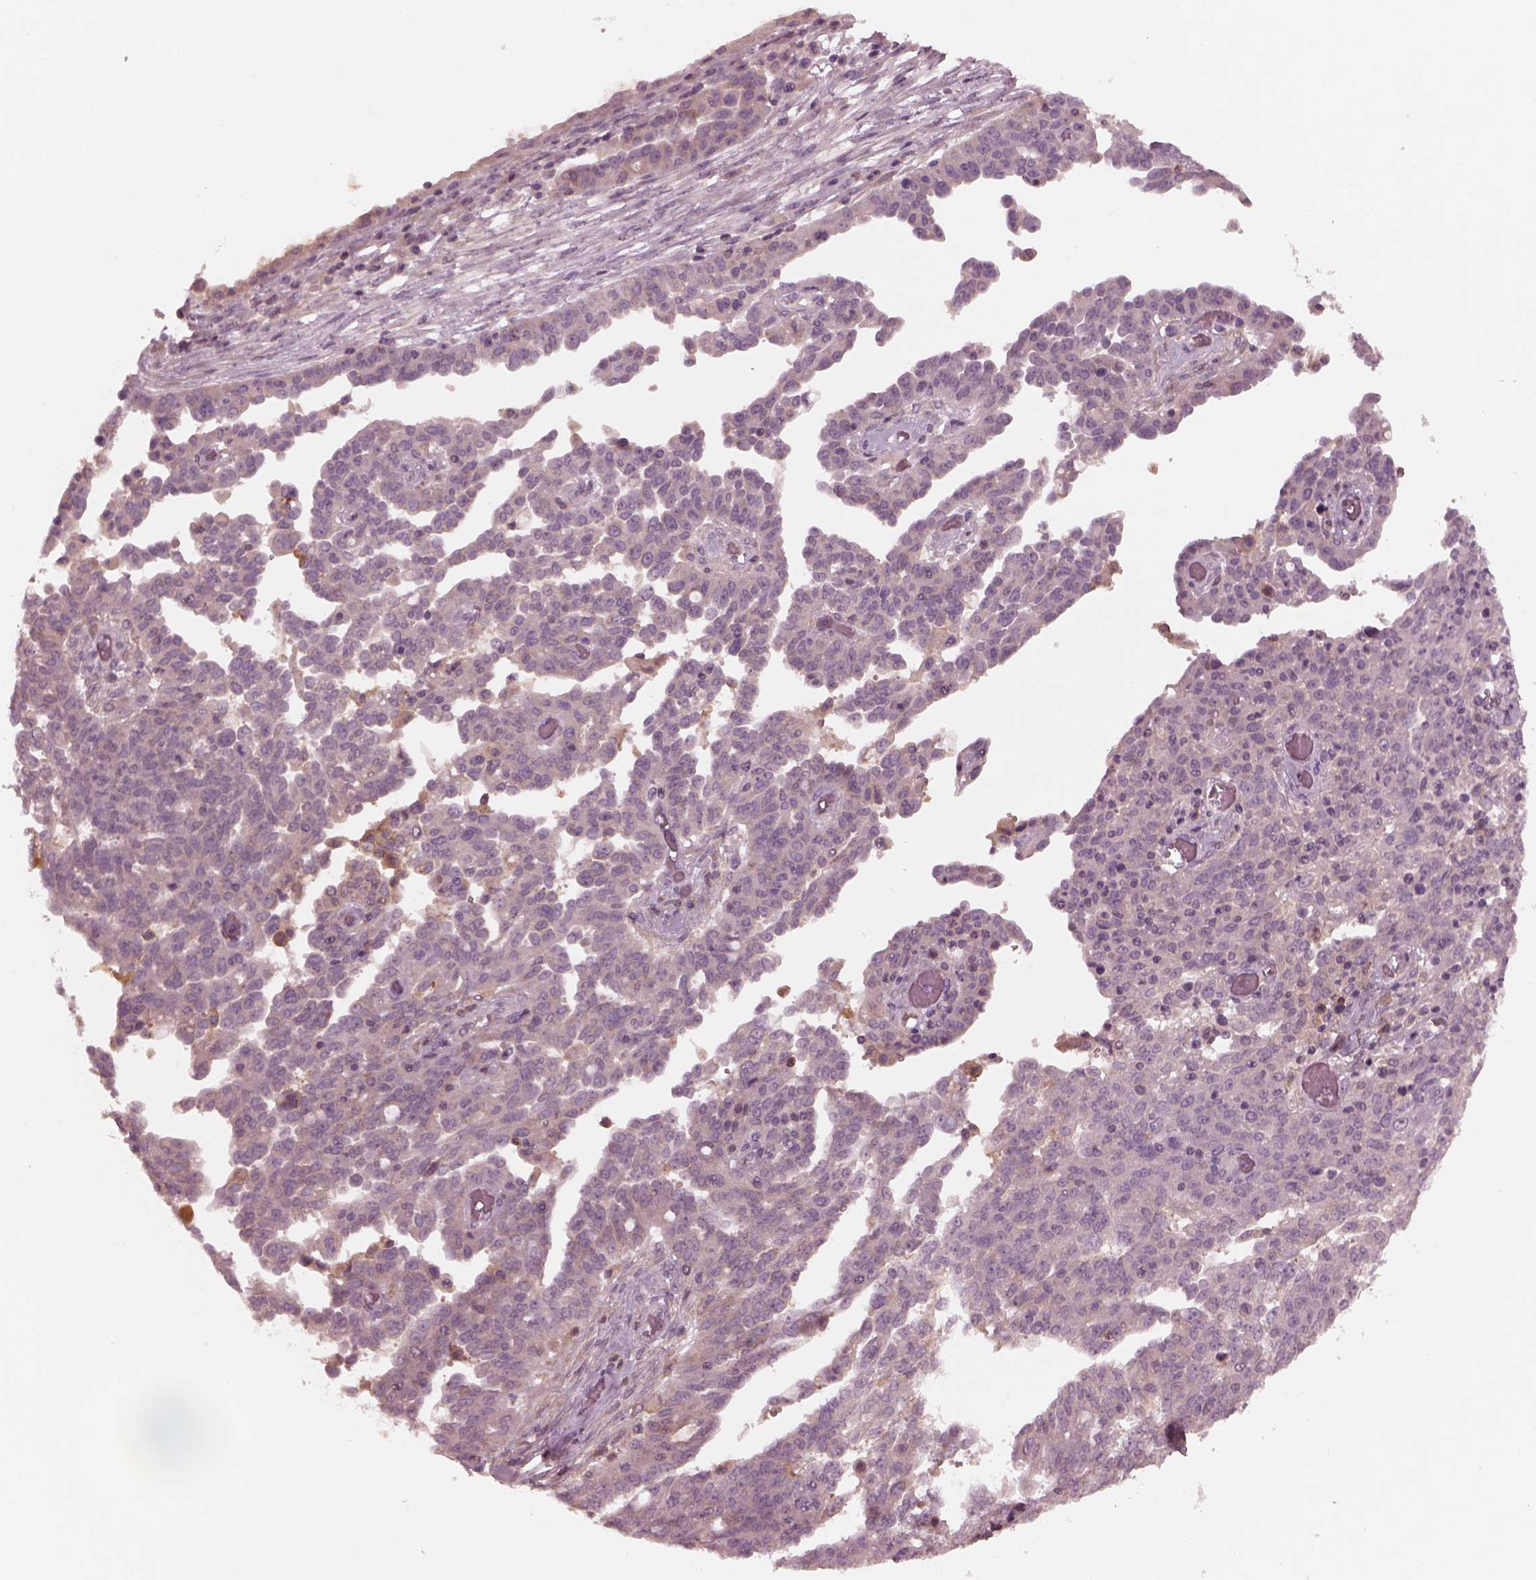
{"staining": {"intensity": "negative", "quantity": "none", "location": "none"}, "tissue": "ovarian cancer", "cell_type": "Tumor cells", "image_type": "cancer", "snomed": [{"axis": "morphology", "description": "Cystadenocarcinoma, serous, NOS"}, {"axis": "topography", "description": "Ovary"}], "caption": "Tumor cells show no significant protein staining in ovarian serous cystadenocarcinoma.", "gene": "PORCN", "patient": {"sex": "female", "age": 67}}